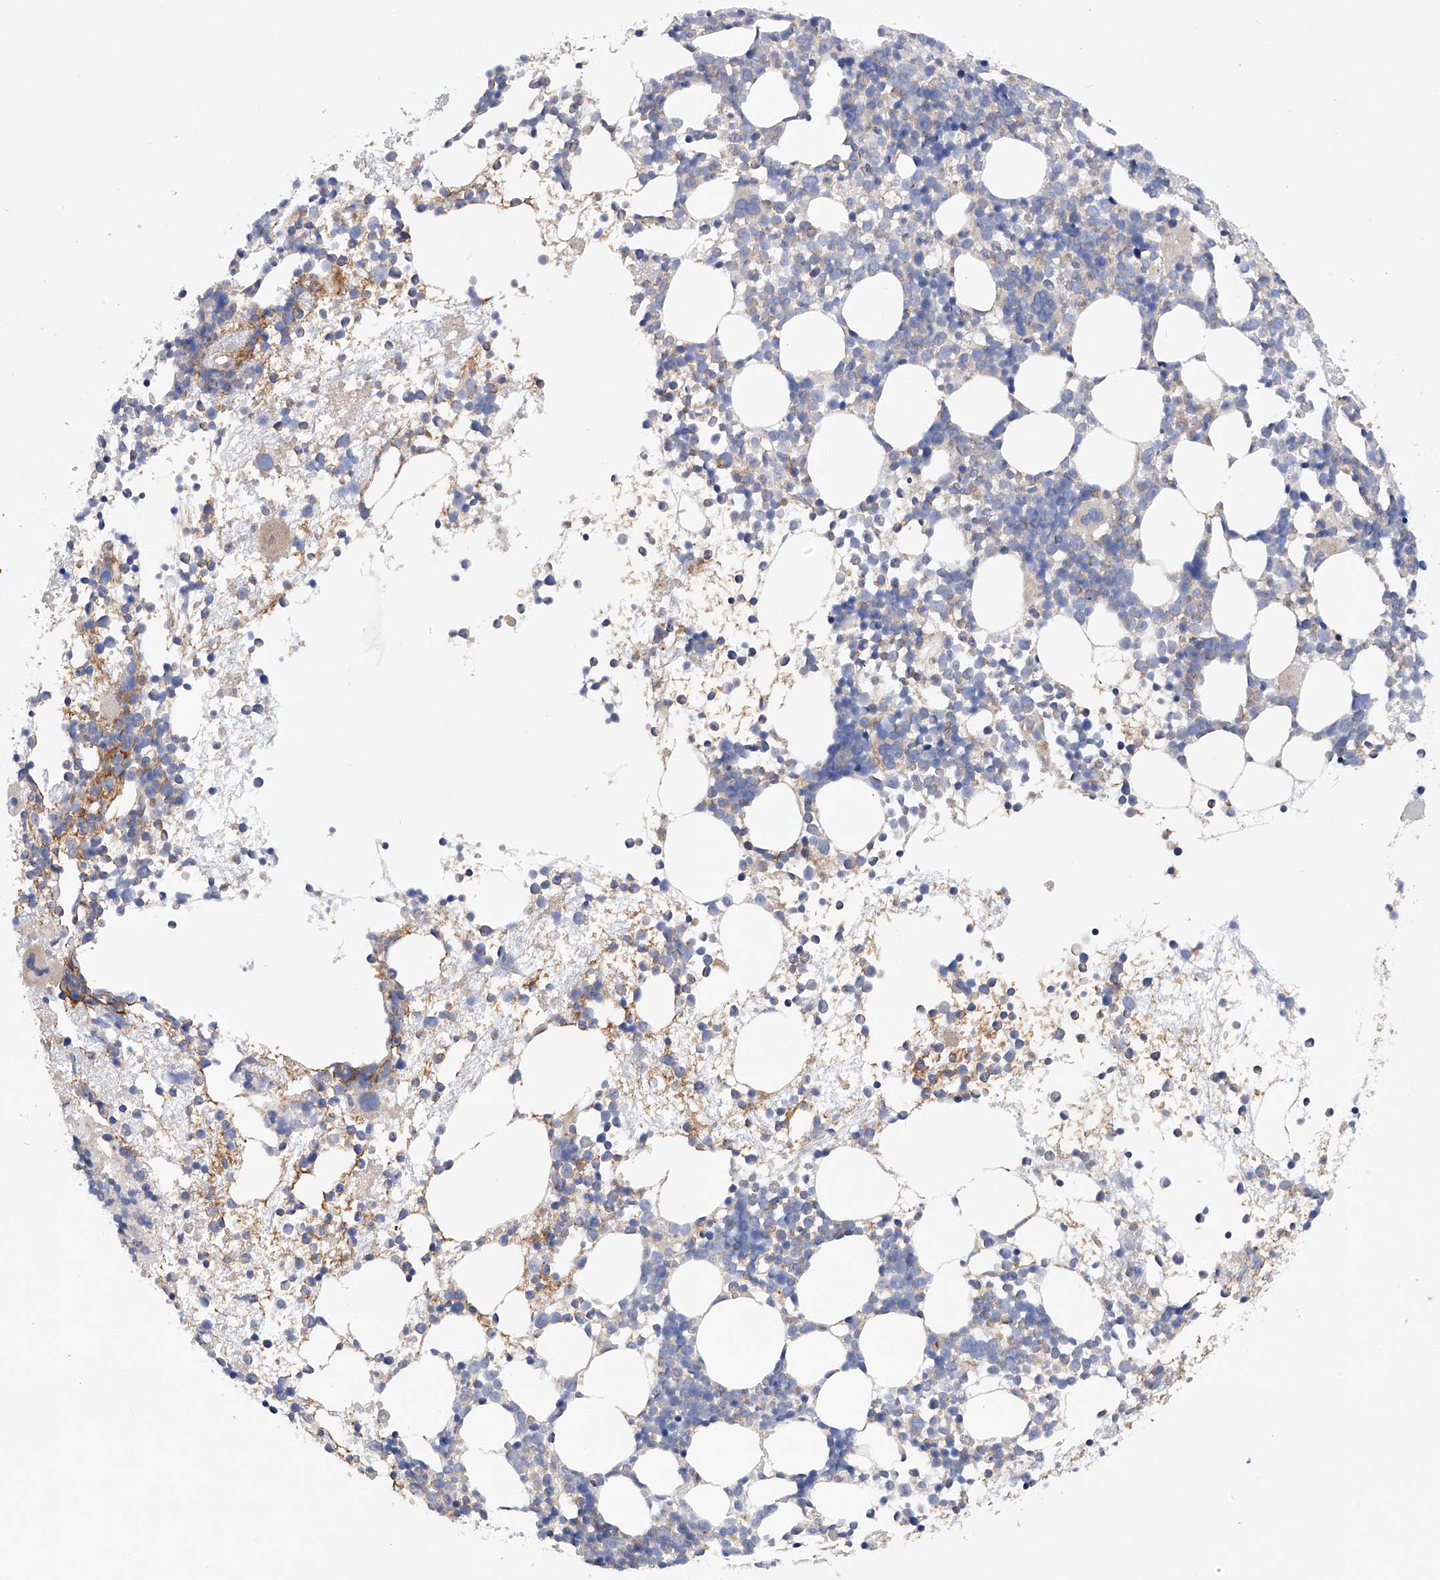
{"staining": {"intensity": "moderate", "quantity": "<25%", "location": "cytoplasmic/membranous"}, "tissue": "bone marrow", "cell_type": "Hematopoietic cells", "image_type": "normal", "snomed": [{"axis": "morphology", "description": "Normal tissue, NOS"}, {"axis": "topography", "description": "Bone marrow"}], "caption": "High-power microscopy captured an IHC micrograph of unremarkable bone marrow, revealing moderate cytoplasmic/membranous positivity in about <25% of hematopoietic cells.", "gene": "MLYCD", "patient": {"sex": "female", "age": 57}}